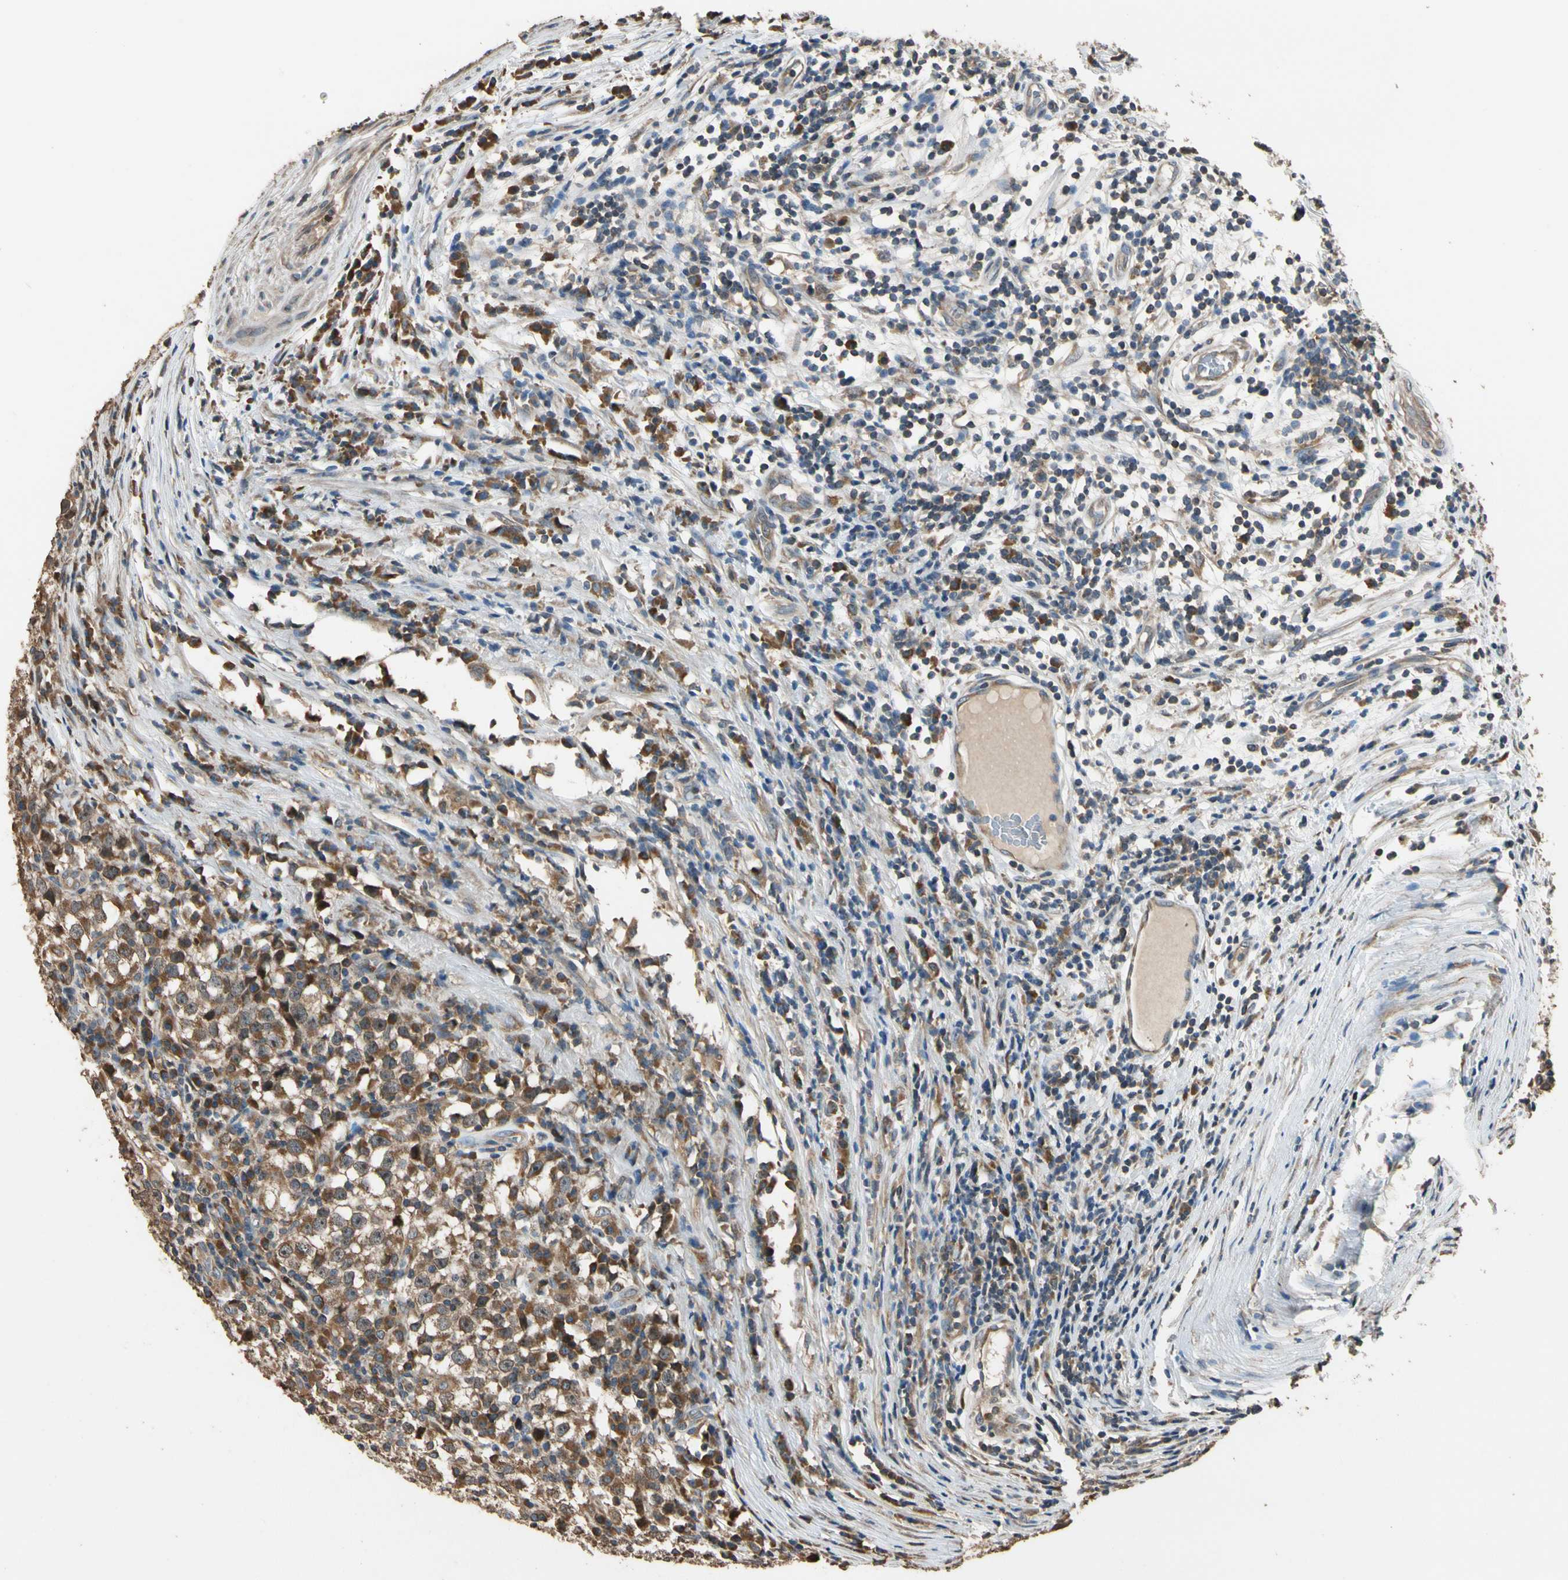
{"staining": {"intensity": "moderate", "quantity": "25%-75%", "location": "cytoplasmic/membranous,nuclear"}, "tissue": "testis cancer", "cell_type": "Tumor cells", "image_type": "cancer", "snomed": [{"axis": "morphology", "description": "Seminoma, NOS"}, {"axis": "topography", "description": "Testis"}], "caption": "This micrograph displays immunohistochemistry staining of seminoma (testis), with medium moderate cytoplasmic/membranous and nuclear positivity in about 25%-75% of tumor cells.", "gene": "STX18", "patient": {"sex": "male", "age": 65}}